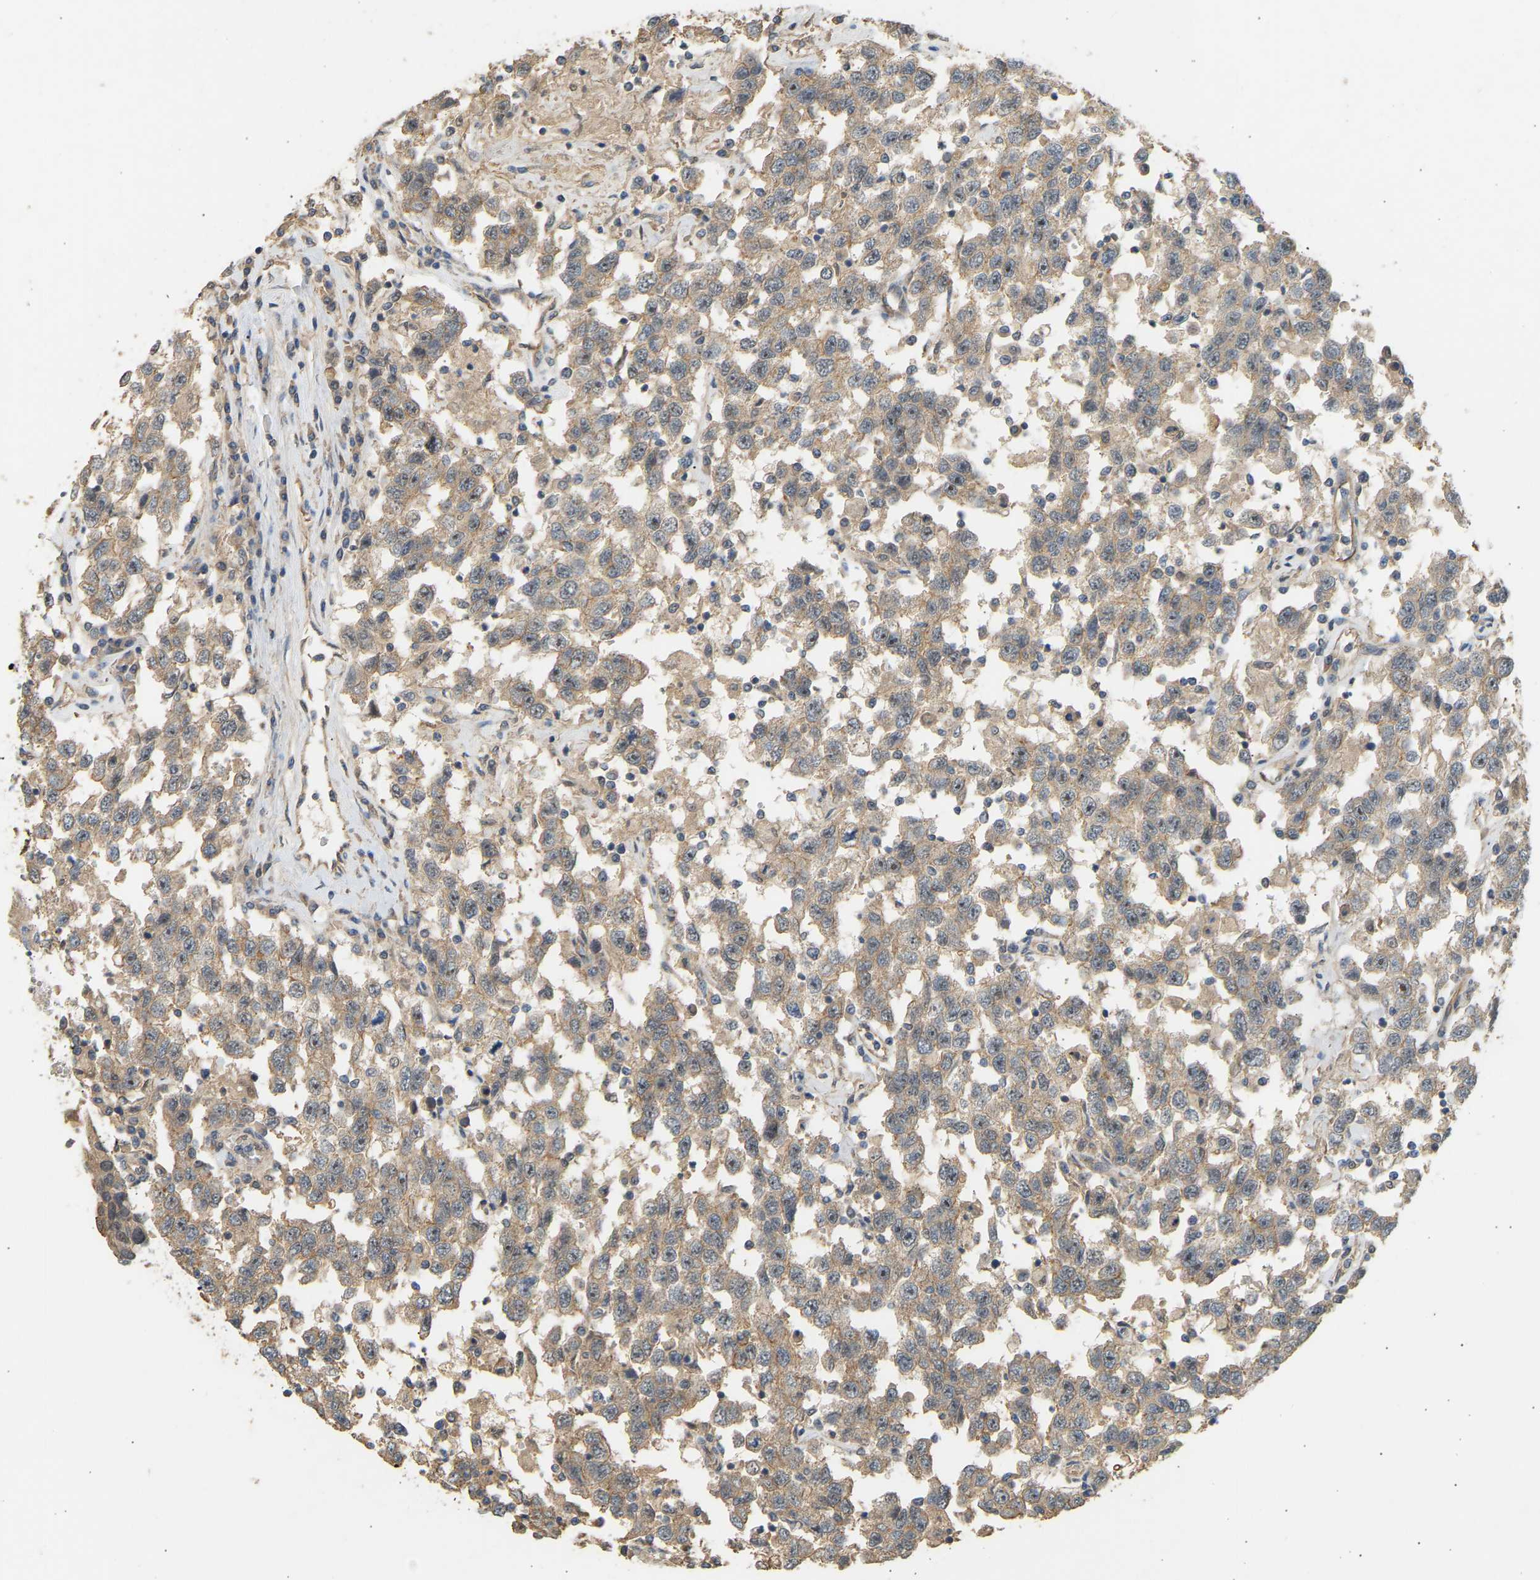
{"staining": {"intensity": "weak", "quantity": ">75%", "location": "cytoplasmic/membranous"}, "tissue": "testis cancer", "cell_type": "Tumor cells", "image_type": "cancer", "snomed": [{"axis": "morphology", "description": "Seminoma, NOS"}, {"axis": "topography", "description": "Testis"}], "caption": "Immunohistochemical staining of testis seminoma exhibits low levels of weak cytoplasmic/membranous protein staining in approximately >75% of tumor cells.", "gene": "RGL1", "patient": {"sex": "male", "age": 41}}